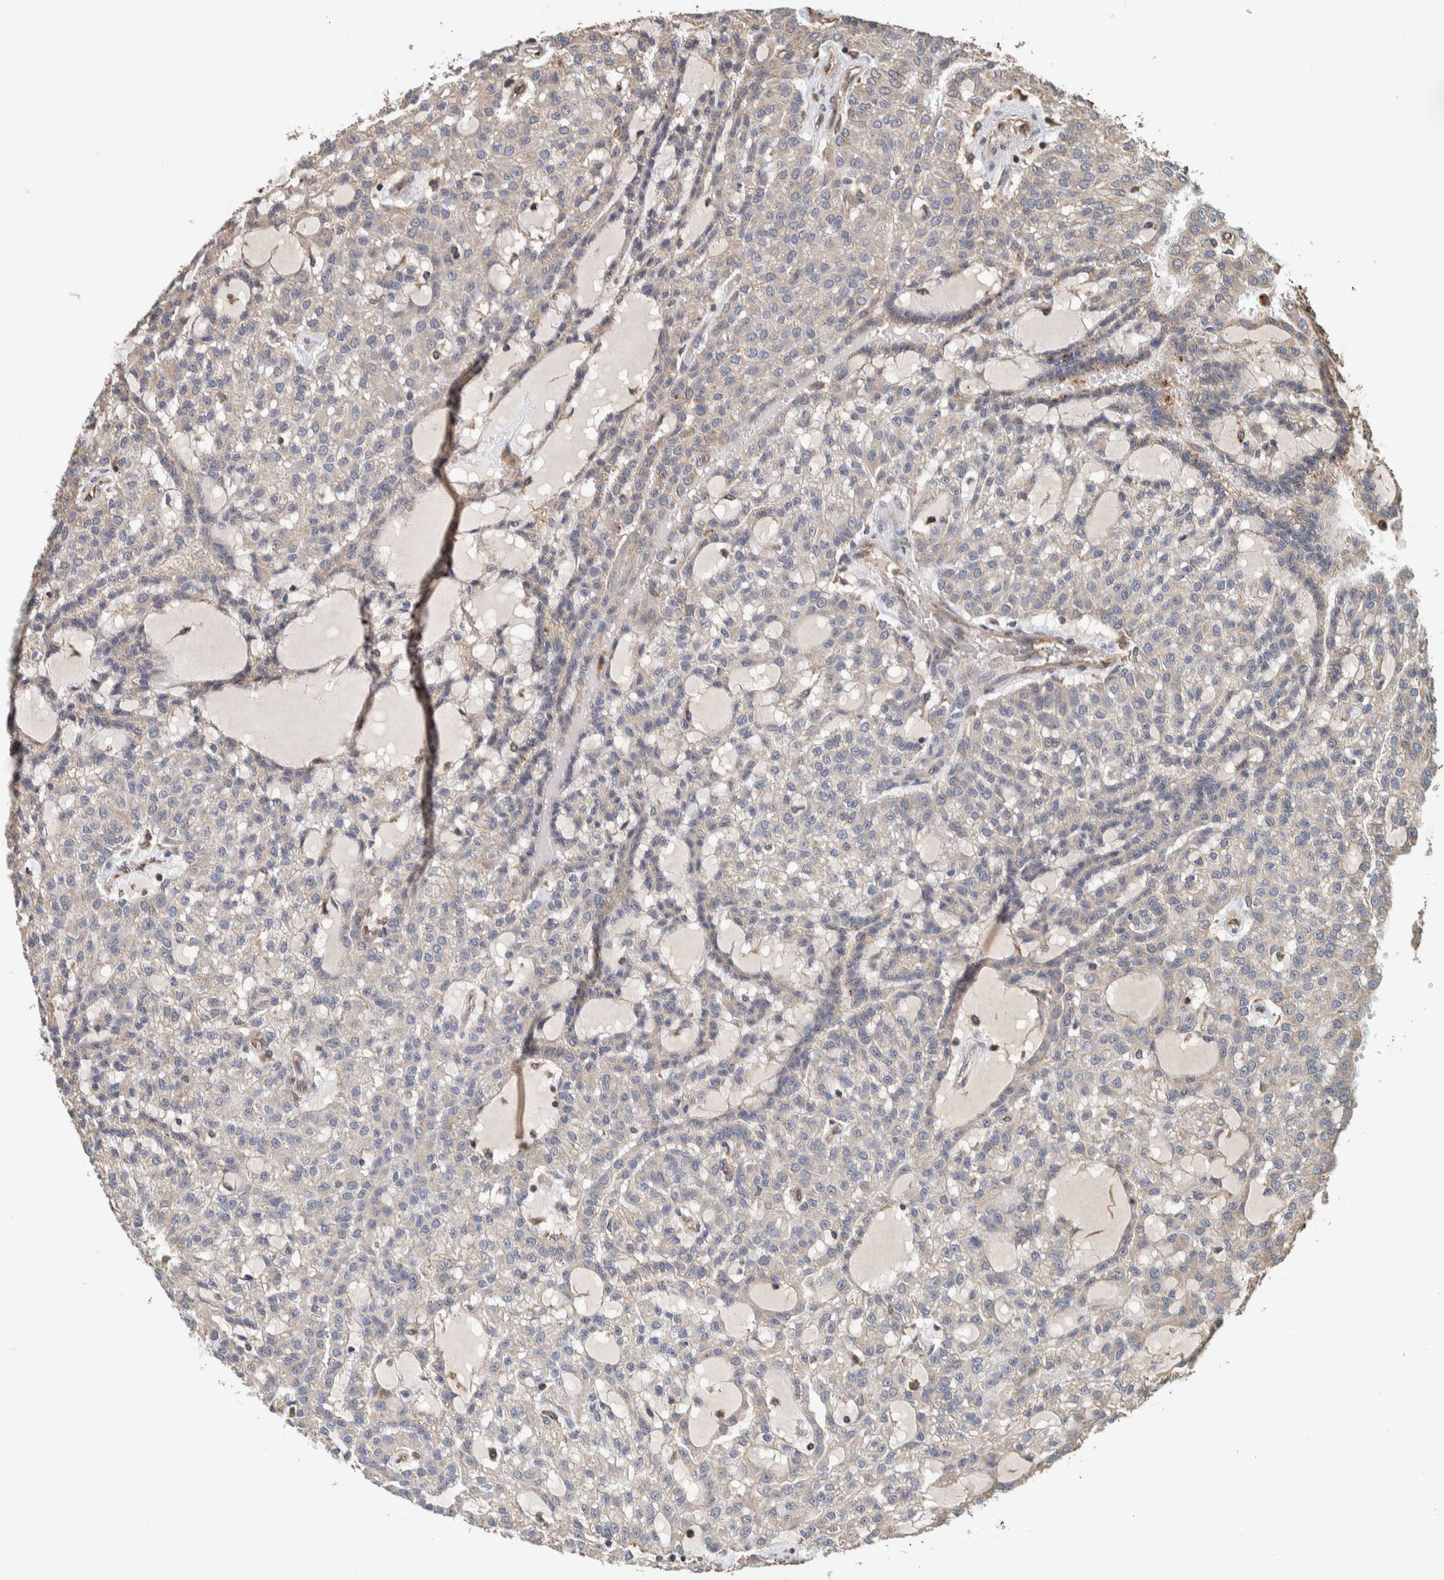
{"staining": {"intensity": "negative", "quantity": "none", "location": "none"}, "tissue": "renal cancer", "cell_type": "Tumor cells", "image_type": "cancer", "snomed": [{"axis": "morphology", "description": "Adenocarcinoma, NOS"}, {"axis": "topography", "description": "Kidney"}], "caption": "Image shows no significant protein staining in tumor cells of adenocarcinoma (renal).", "gene": "PLA2G3", "patient": {"sex": "male", "age": 63}}